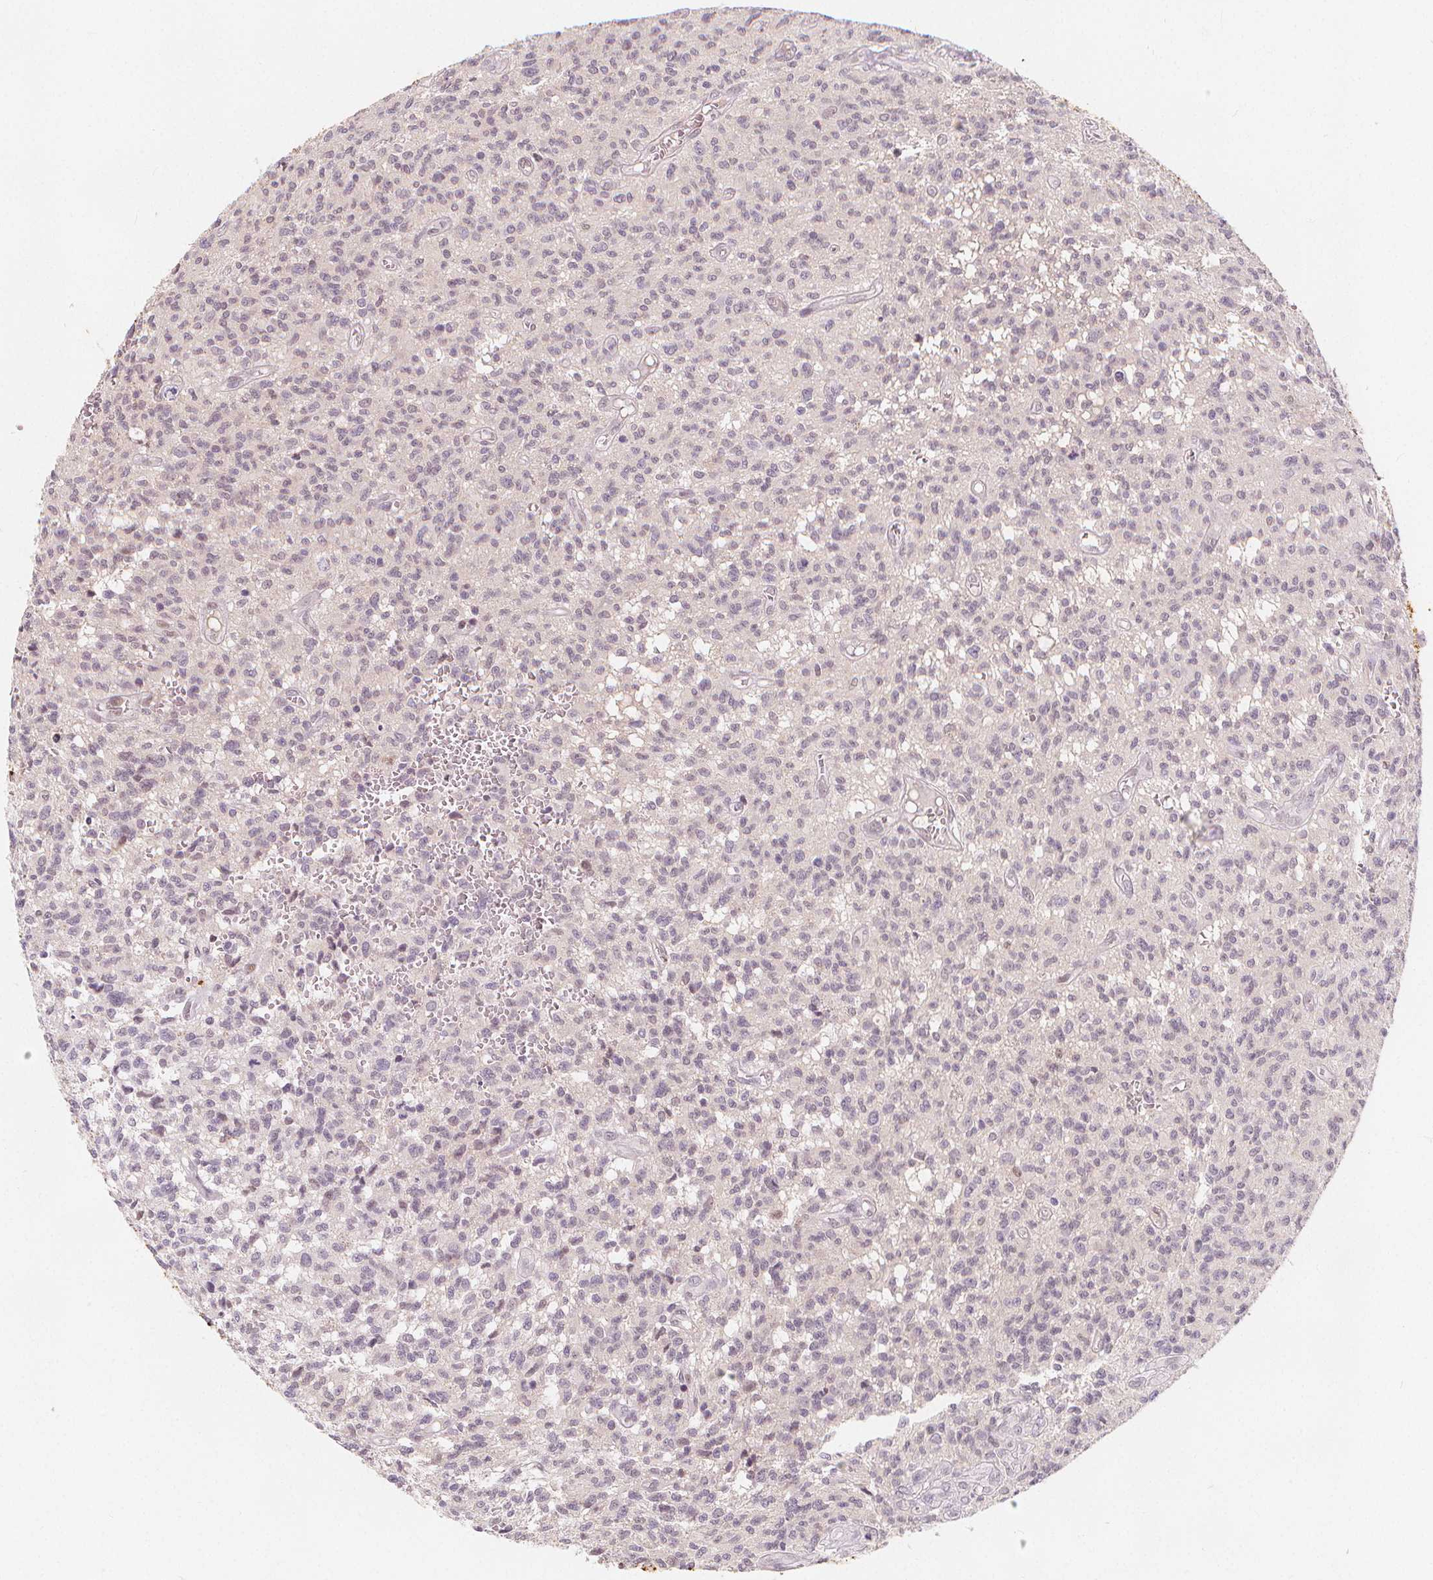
{"staining": {"intensity": "negative", "quantity": "none", "location": "none"}, "tissue": "glioma", "cell_type": "Tumor cells", "image_type": "cancer", "snomed": [{"axis": "morphology", "description": "Glioma, malignant, Low grade"}, {"axis": "topography", "description": "Brain"}], "caption": "DAB immunohistochemical staining of glioma exhibits no significant staining in tumor cells. (DAB (3,3'-diaminobenzidine) IHC, high magnification).", "gene": "DRC3", "patient": {"sex": "male", "age": 64}}